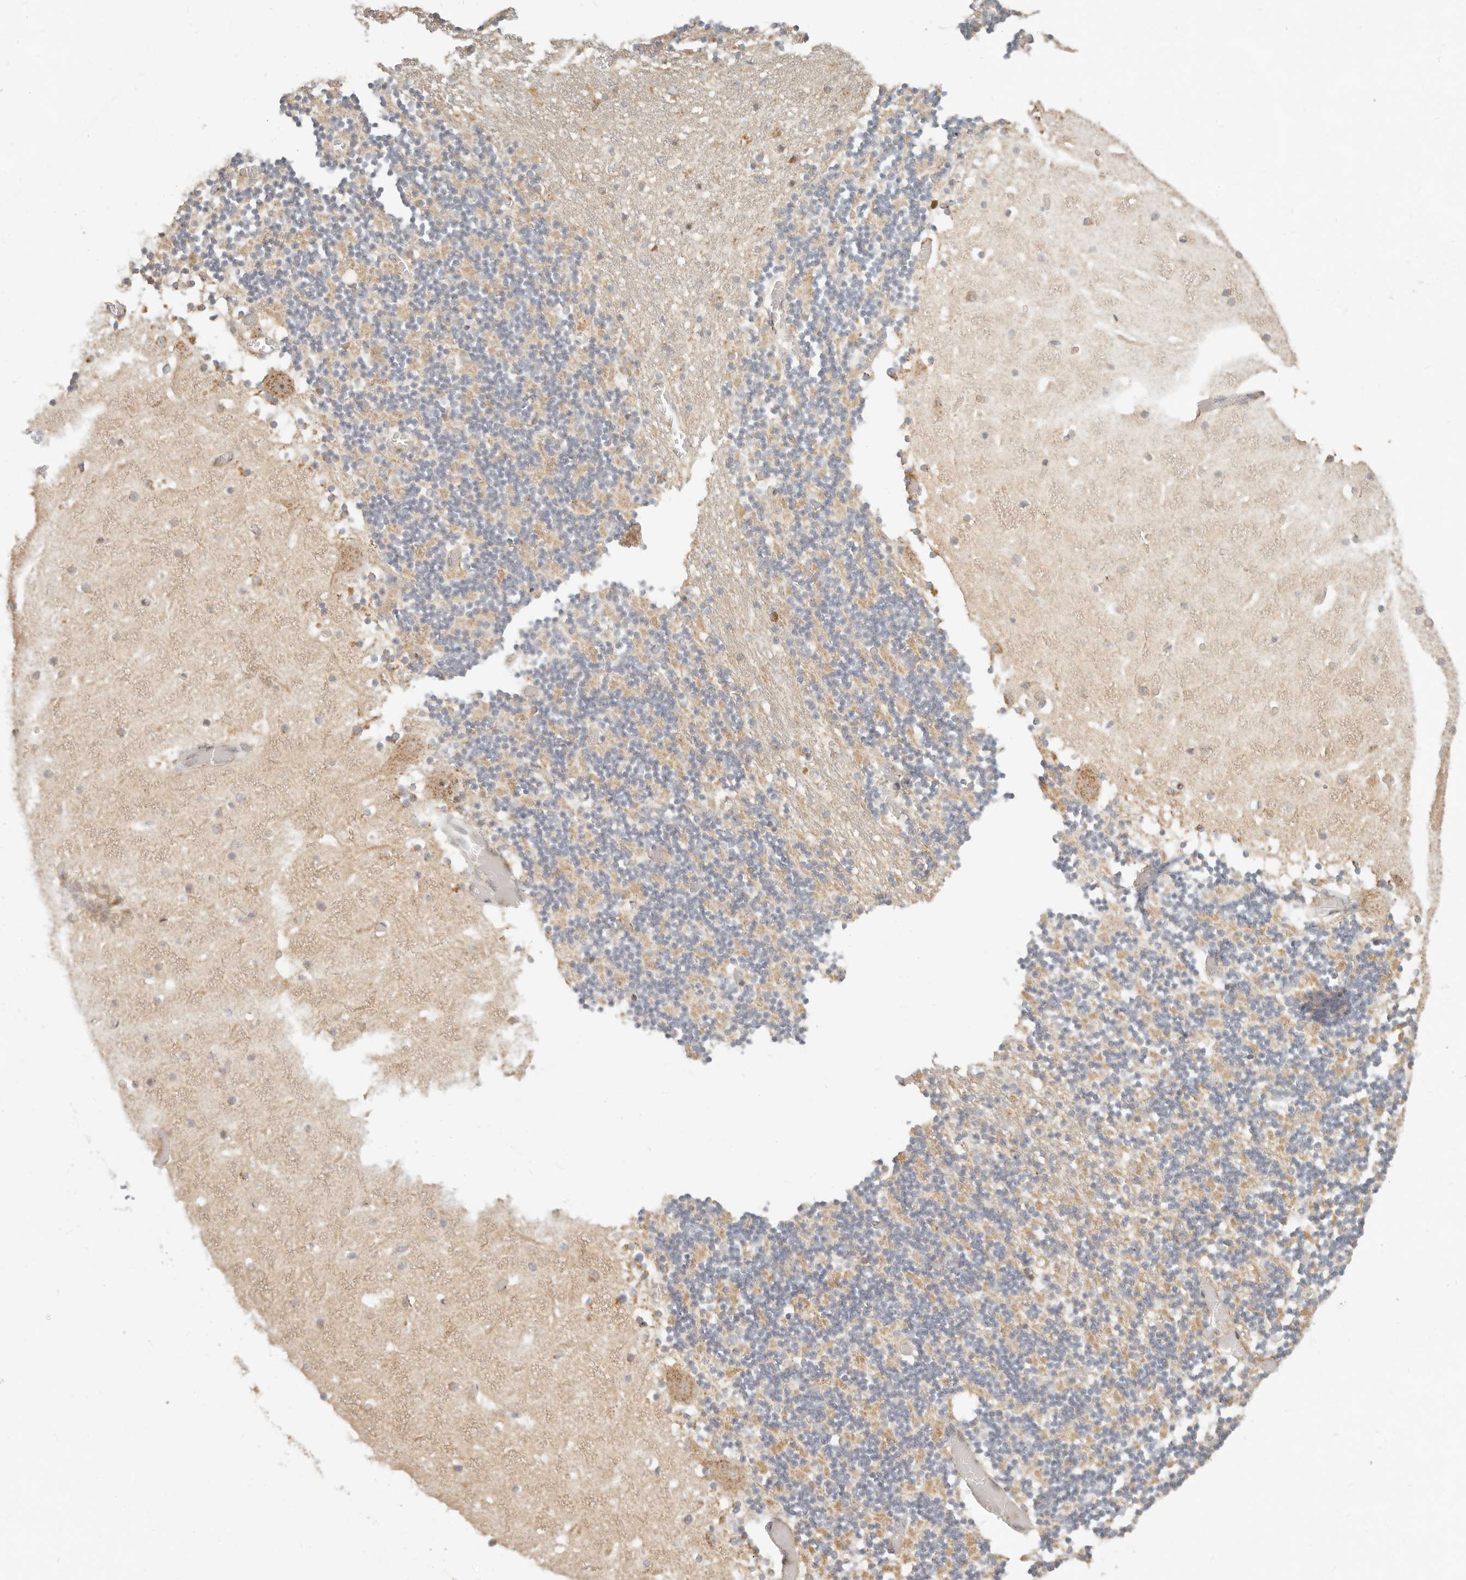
{"staining": {"intensity": "moderate", "quantity": "25%-75%", "location": "cytoplasmic/membranous"}, "tissue": "cerebellum", "cell_type": "Cells in granular layer", "image_type": "normal", "snomed": [{"axis": "morphology", "description": "Normal tissue, NOS"}, {"axis": "topography", "description": "Cerebellum"}], "caption": "Approximately 25%-75% of cells in granular layer in normal cerebellum display moderate cytoplasmic/membranous protein expression as visualized by brown immunohistochemical staining.", "gene": "FAM20B", "patient": {"sex": "female", "age": 28}}